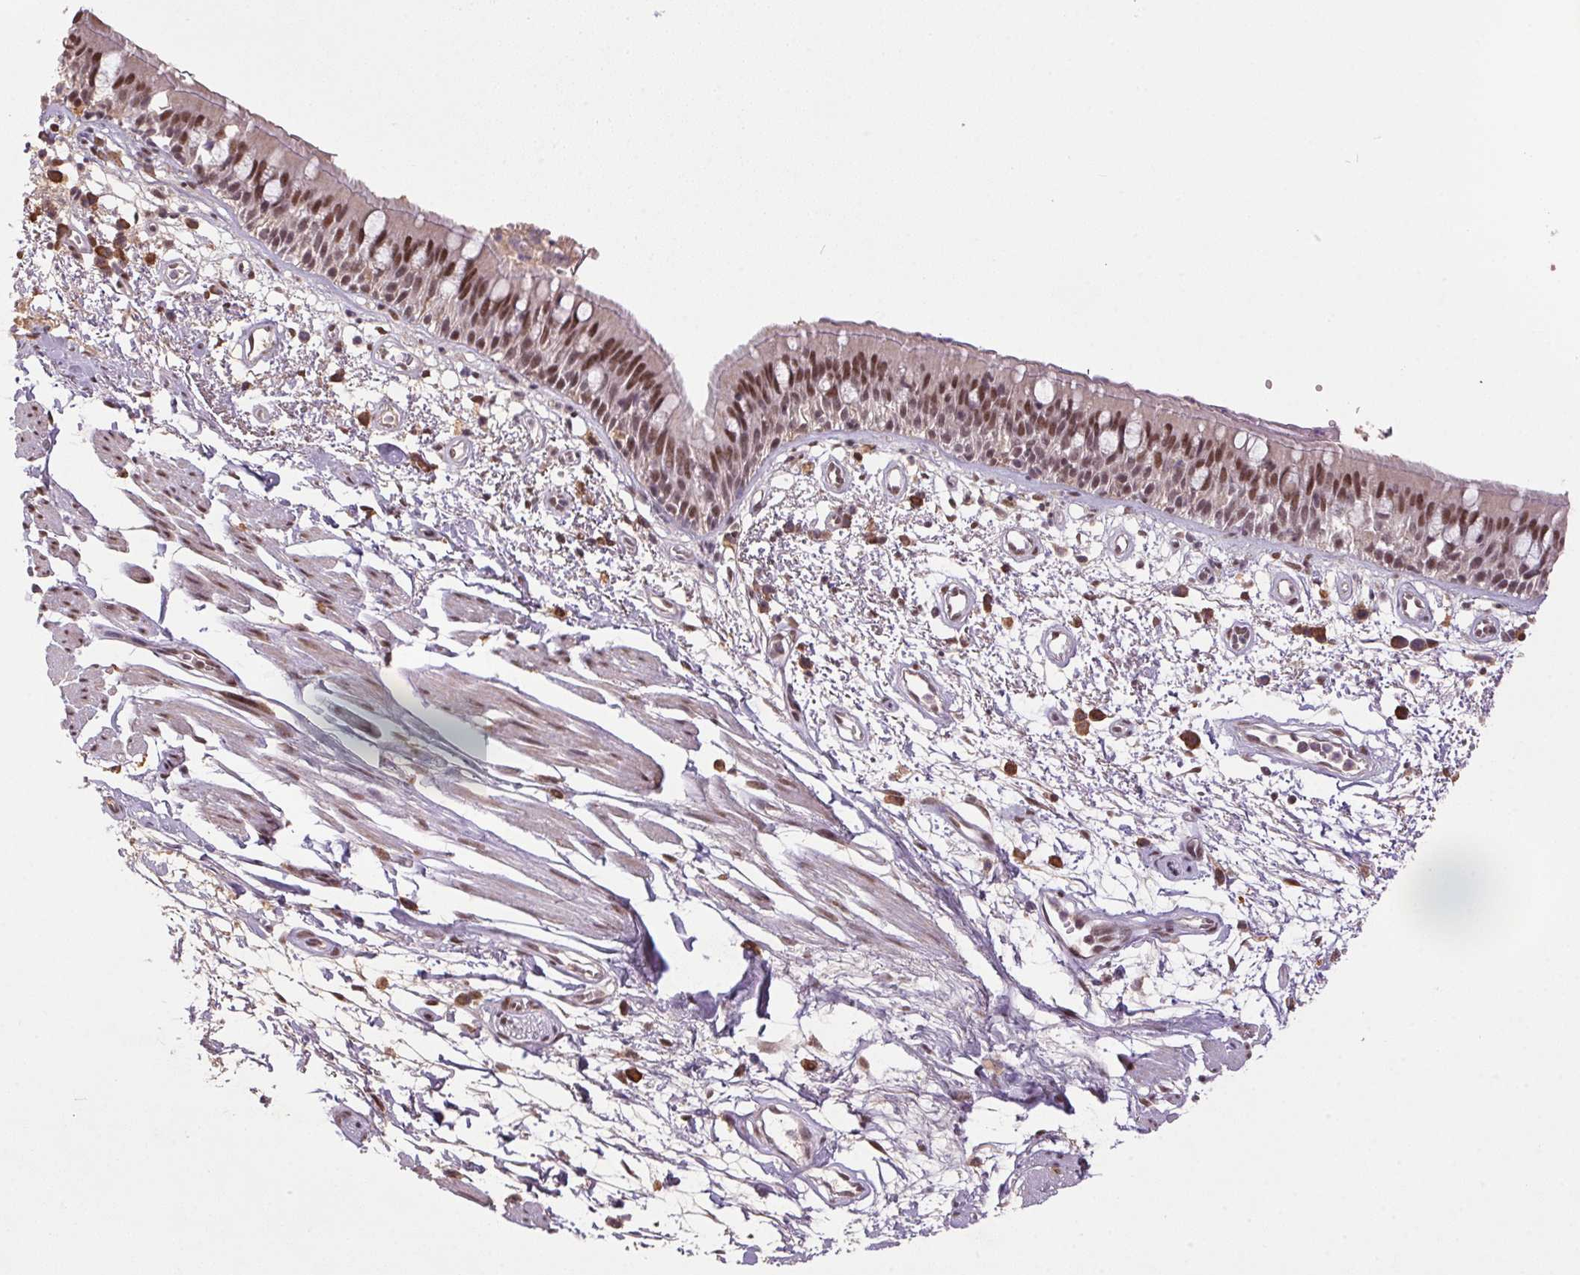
{"staining": {"intensity": "moderate", "quantity": ">75%", "location": "nuclear"}, "tissue": "bronchus", "cell_type": "Respiratory epithelial cells", "image_type": "normal", "snomed": [{"axis": "morphology", "description": "Normal tissue, NOS"}, {"axis": "morphology", "description": "Squamous cell carcinoma, NOS"}, {"axis": "topography", "description": "Cartilage tissue"}, {"axis": "topography", "description": "Bronchus"}, {"axis": "topography", "description": "Lung"}], "caption": "Protein expression analysis of normal bronchus displays moderate nuclear staining in about >75% of respiratory epithelial cells.", "gene": "ZBTB4", "patient": {"sex": "male", "age": 66}}